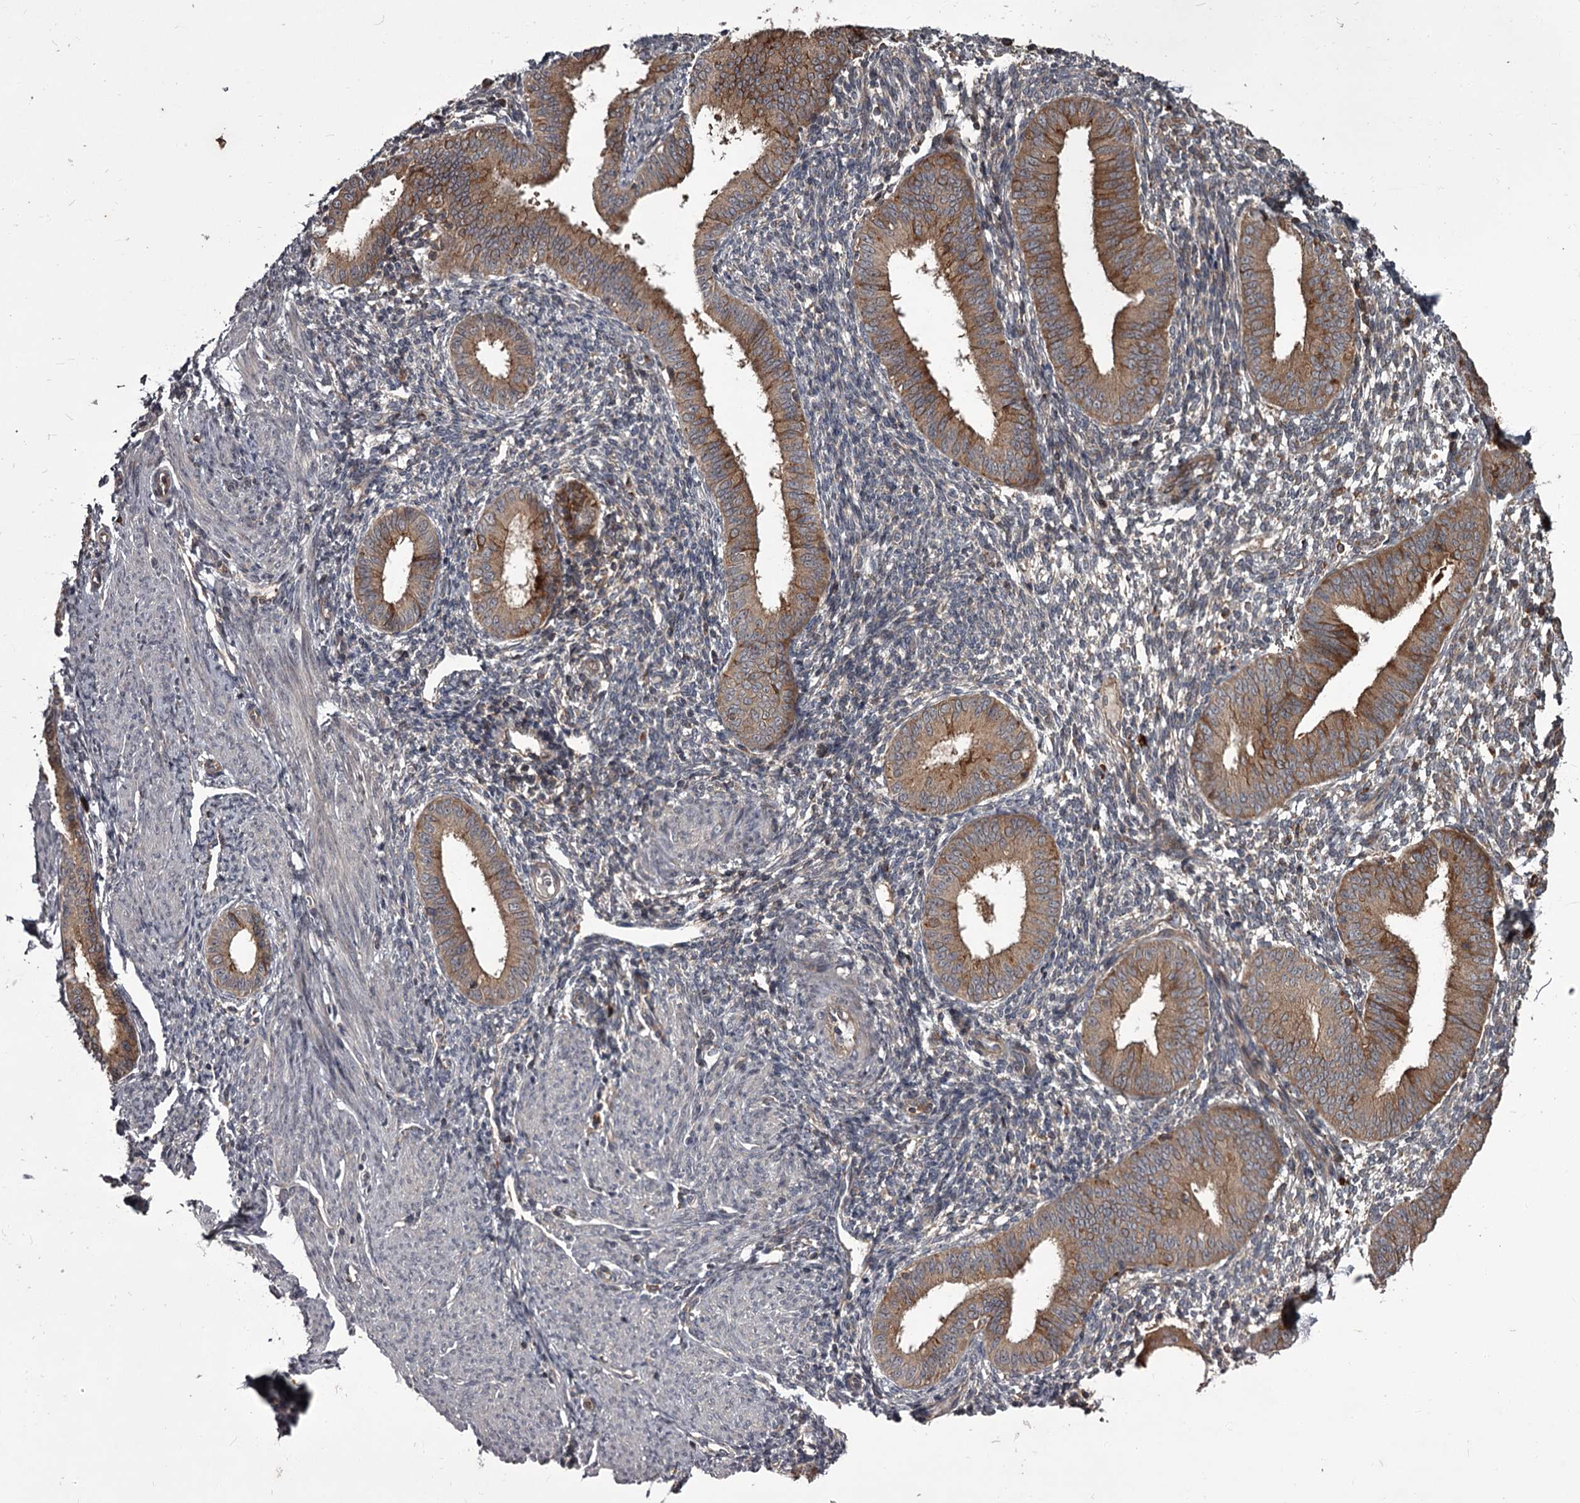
{"staining": {"intensity": "negative", "quantity": "none", "location": "none"}, "tissue": "endometrium", "cell_type": "Cells in endometrial stroma", "image_type": "normal", "snomed": [{"axis": "morphology", "description": "Normal tissue, NOS"}, {"axis": "topography", "description": "Uterus"}, {"axis": "topography", "description": "Endometrium"}], "caption": "An IHC micrograph of benign endometrium is shown. There is no staining in cells in endometrial stroma of endometrium.", "gene": "UNC93B1", "patient": {"sex": "female", "age": 48}}